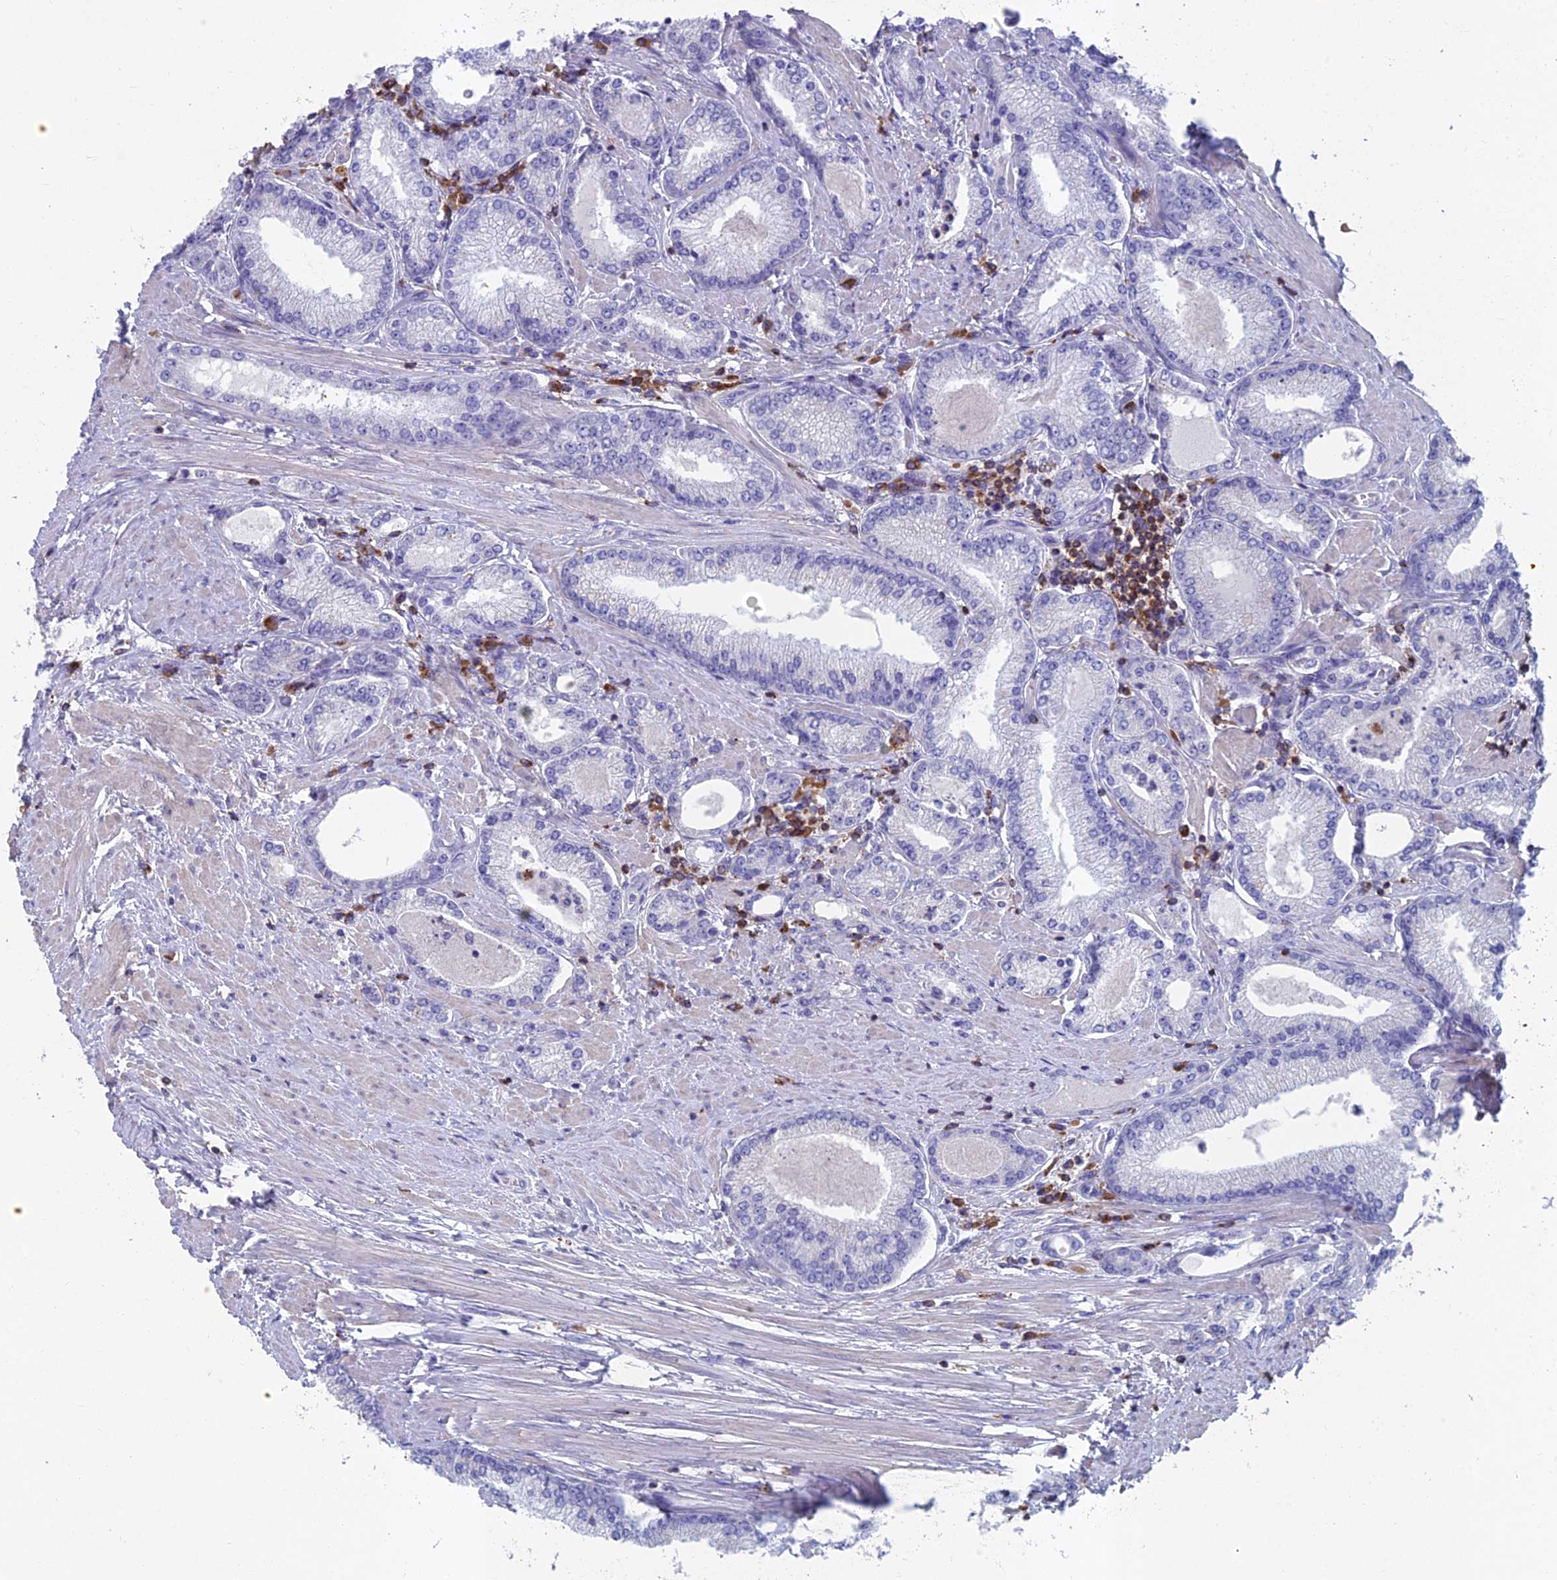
{"staining": {"intensity": "negative", "quantity": "none", "location": "none"}, "tissue": "prostate cancer", "cell_type": "Tumor cells", "image_type": "cancer", "snomed": [{"axis": "morphology", "description": "Adenocarcinoma, High grade"}, {"axis": "topography", "description": "Prostate"}], "caption": "Tumor cells are negative for protein expression in human prostate cancer.", "gene": "ABI3BP", "patient": {"sex": "male", "age": 66}}